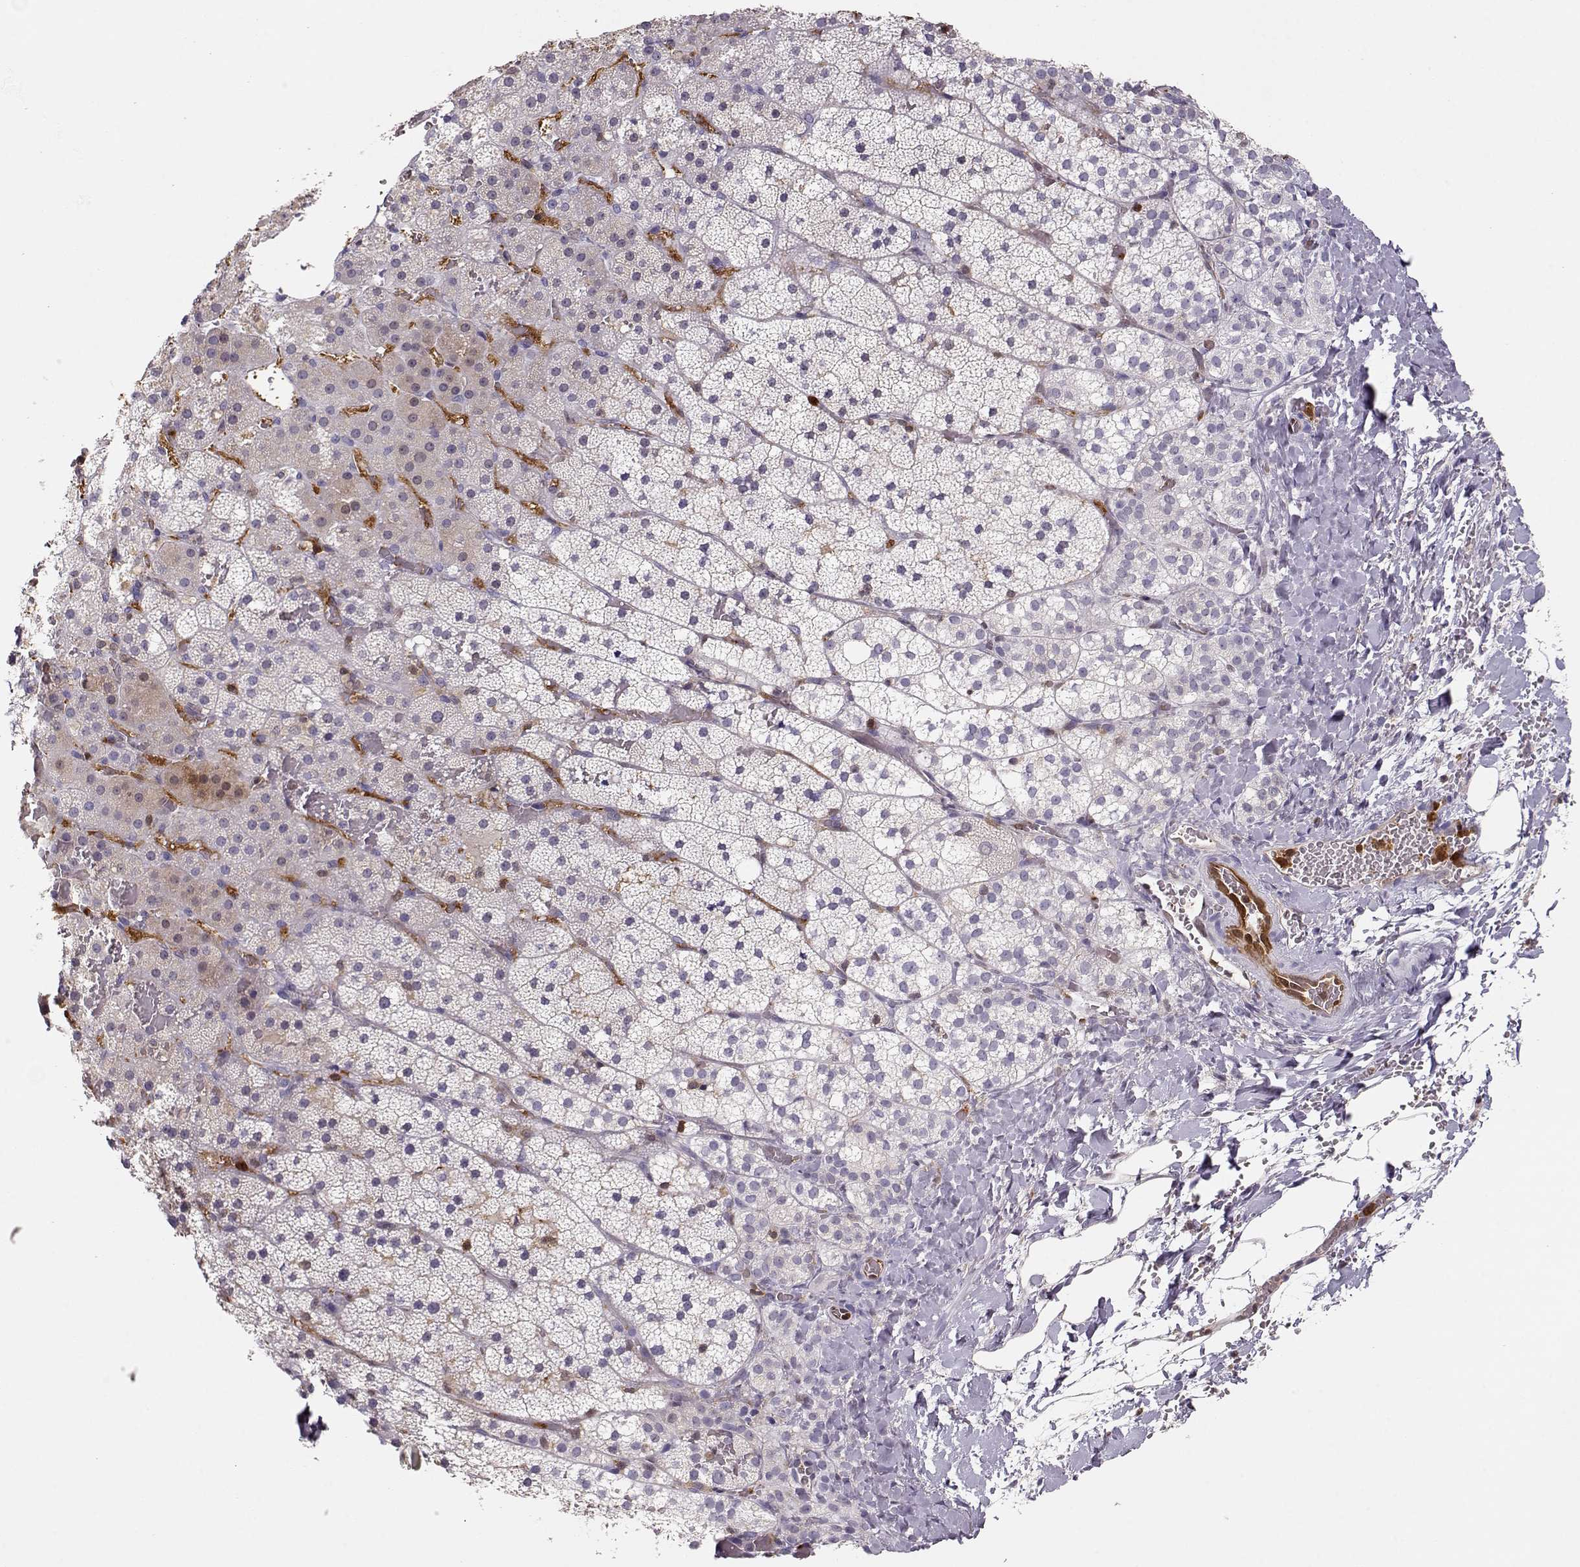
{"staining": {"intensity": "negative", "quantity": "none", "location": "none"}, "tissue": "adrenal gland", "cell_type": "Glandular cells", "image_type": "normal", "snomed": [{"axis": "morphology", "description": "Normal tissue, NOS"}, {"axis": "topography", "description": "Adrenal gland"}], "caption": "The image shows no staining of glandular cells in benign adrenal gland. The staining is performed using DAB brown chromogen with nuclei counter-stained in using hematoxylin.", "gene": "PNP", "patient": {"sex": "male", "age": 53}}